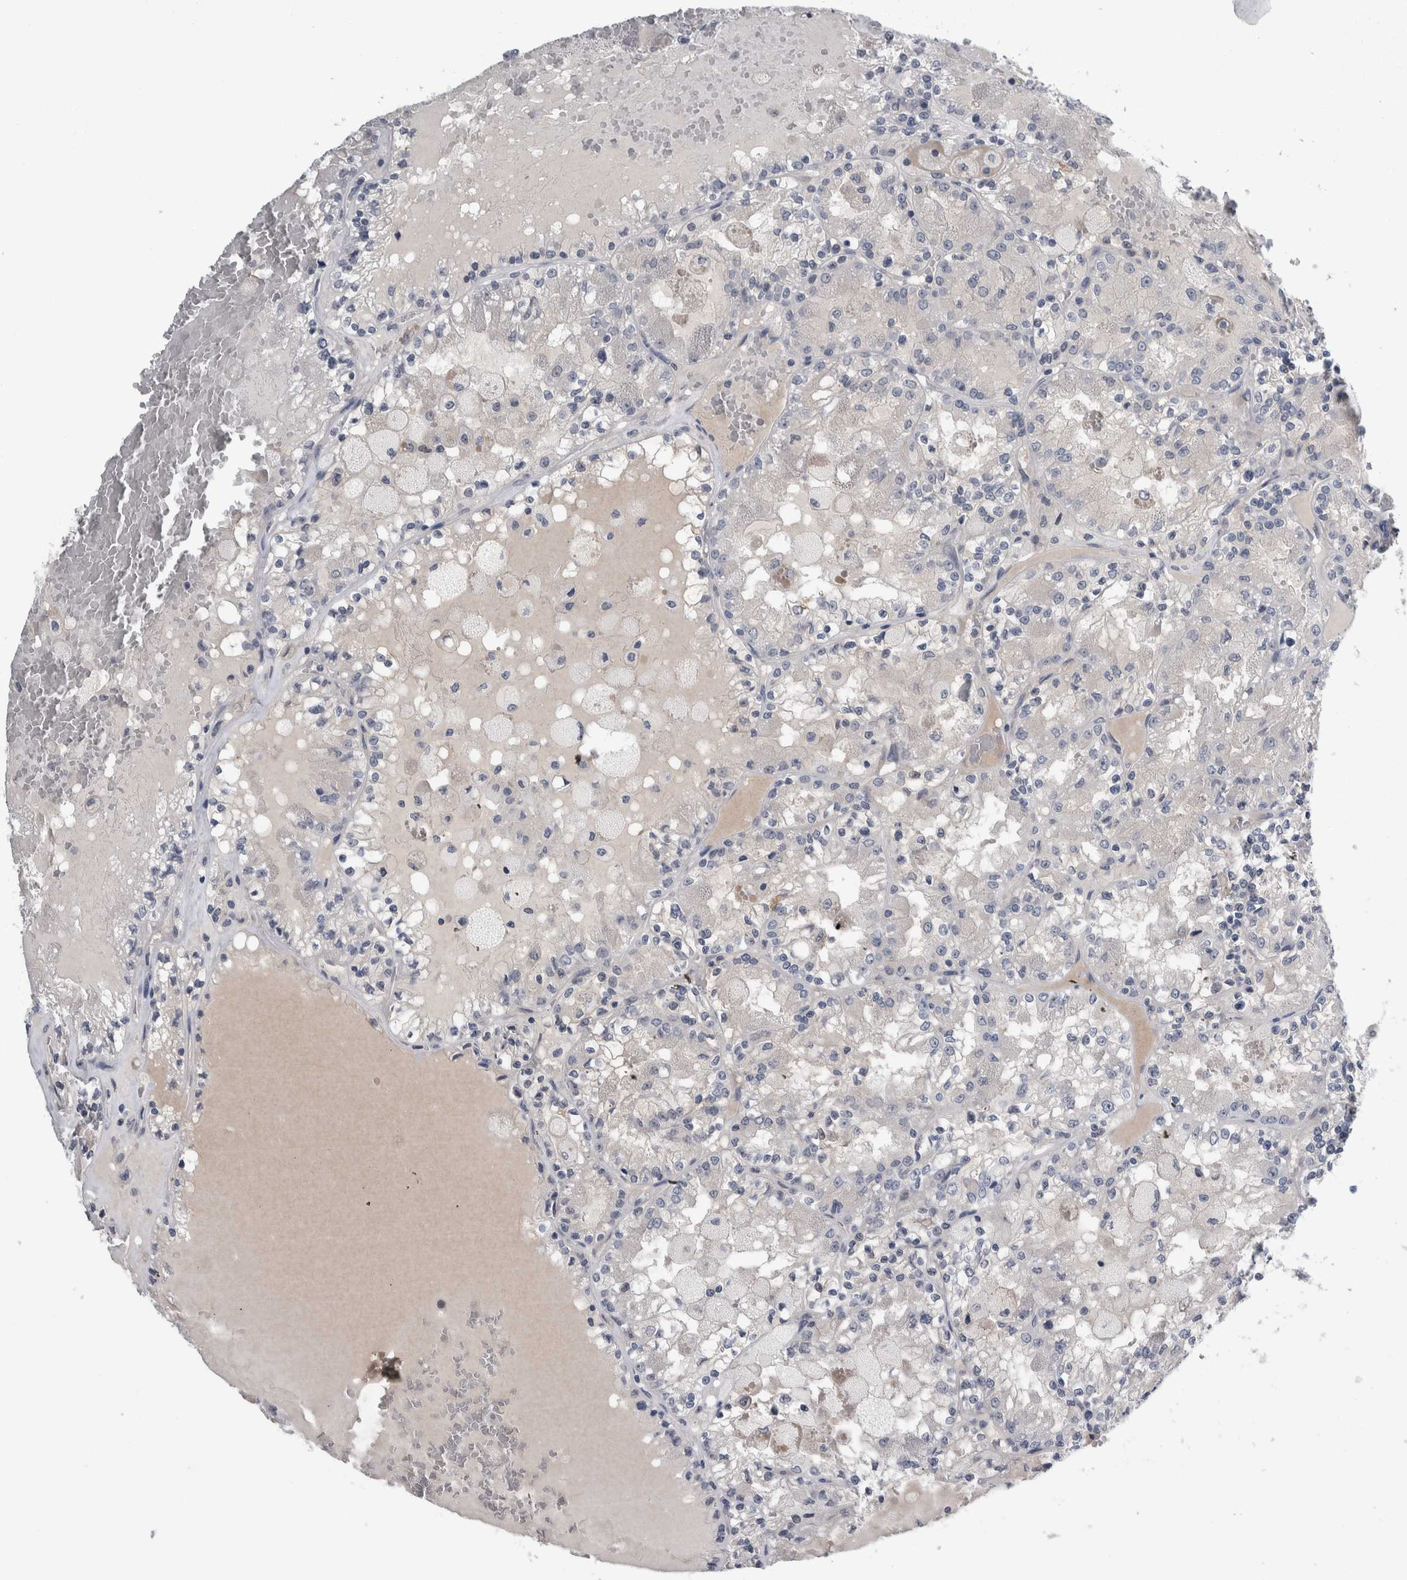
{"staining": {"intensity": "negative", "quantity": "none", "location": "none"}, "tissue": "renal cancer", "cell_type": "Tumor cells", "image_type": "cancer", "snomed": [{"axis": "morphology", "description": "Adenocarcinoma, NOS"}, {"axis": "topography", "description": "Kidney"}], "caption": "Human renal cancer (adenocarcinoma) stained for a protein using IHC displays no positivity in tumor cells.", "gene": "COL14A1", "patient": {"sex": "female", "age": 56}}